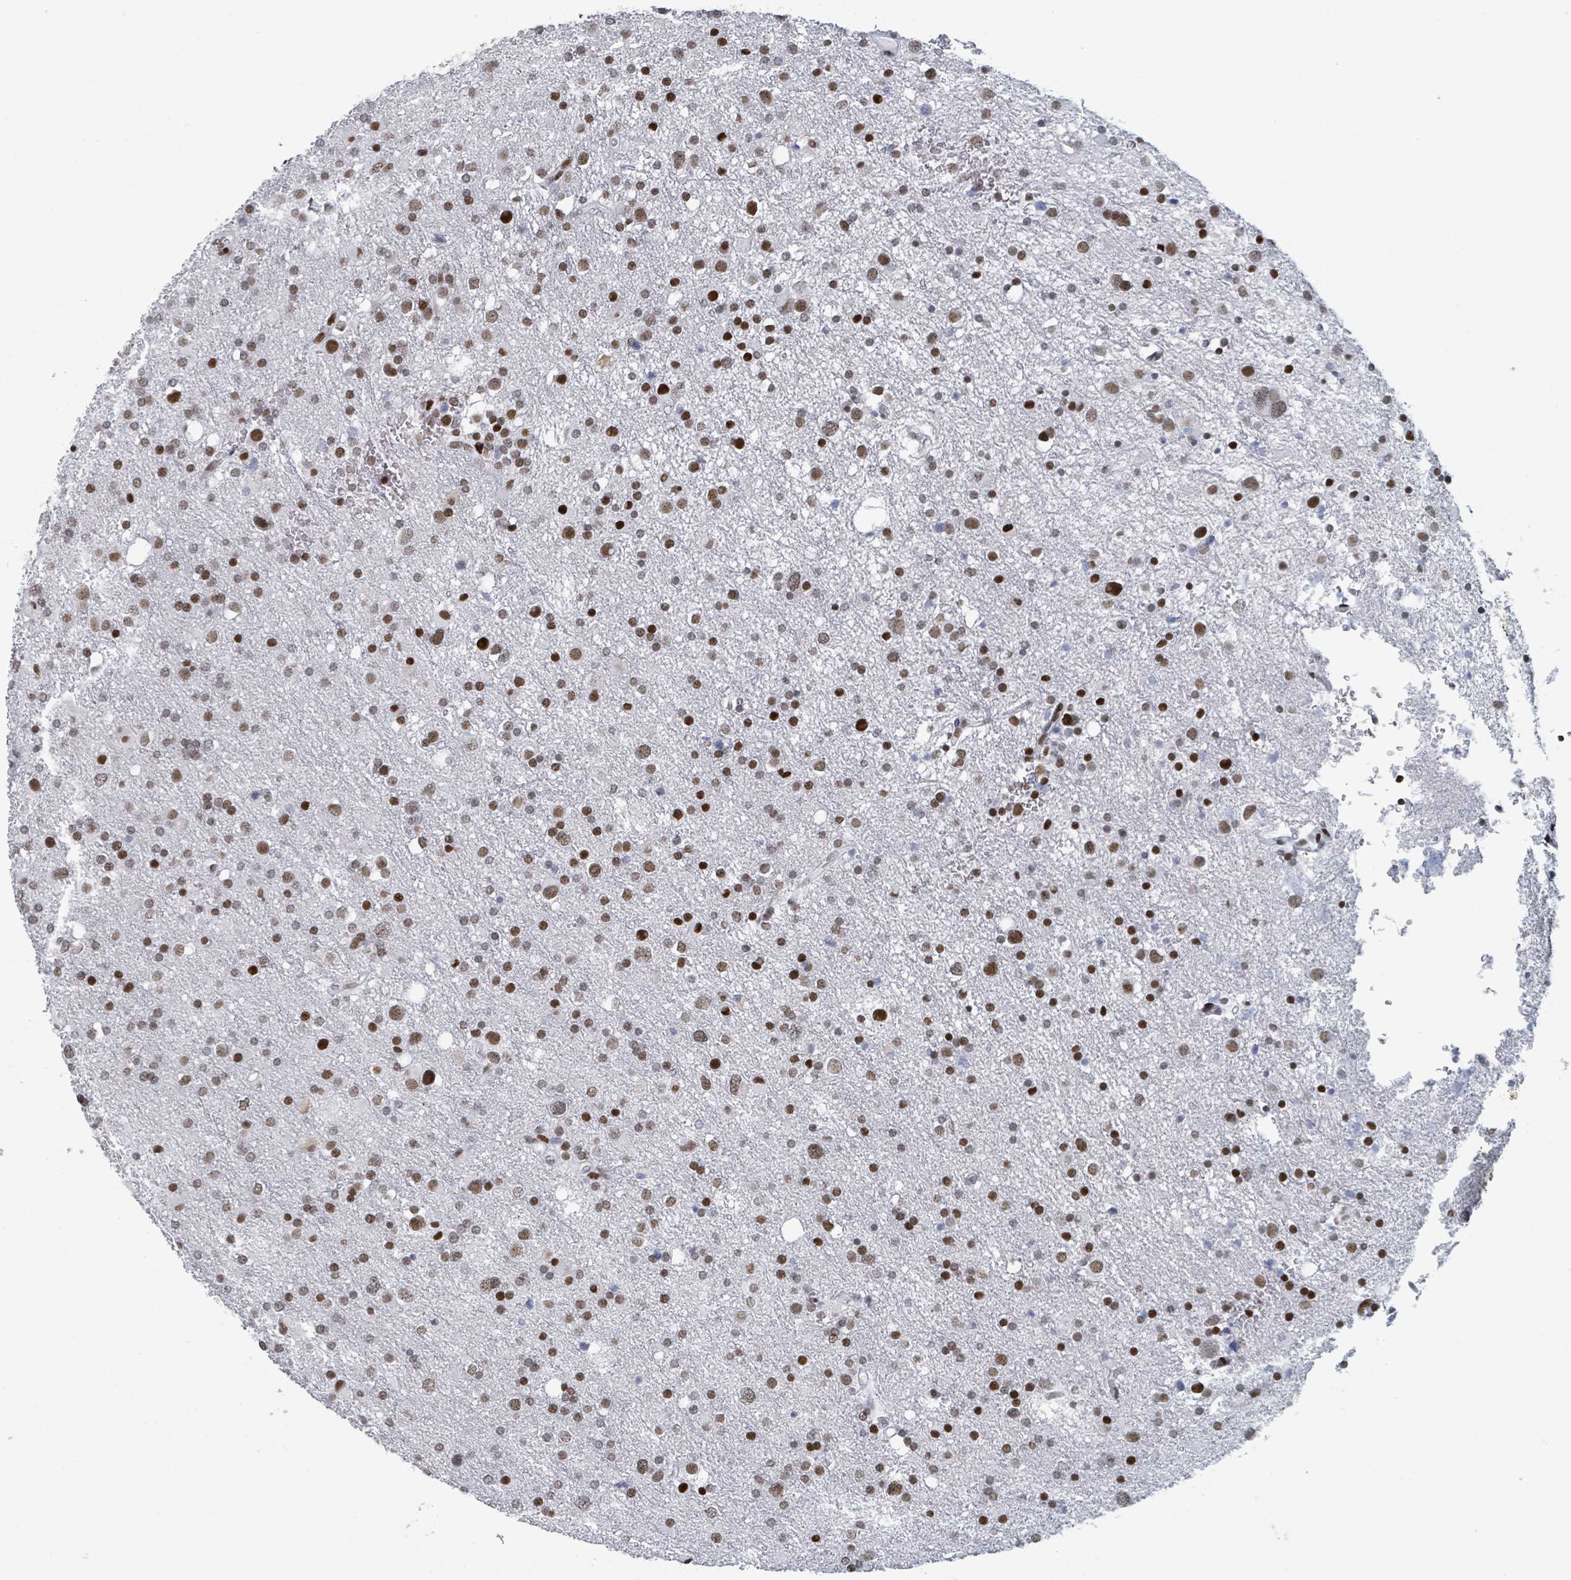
{"staining": {"intensity": "moderate", "quantity": ">75%", "location": "nuclear"}, "tissue": "glioma", "cell_type": "Tumor cells", "image_type": "cancer", "snomed": [{"axis": "morphology", "description": "Glioma, malignant, Low grade"}, {"axis": "topography", "description": "Brain"}], "caption": "Immunohistochemical staining of glioma shows medium levels of moderate nuclear expression in approximately >75% of tumor cells.", "gene": "DHX16", "patient": {"sex": "female", "age": 32}}